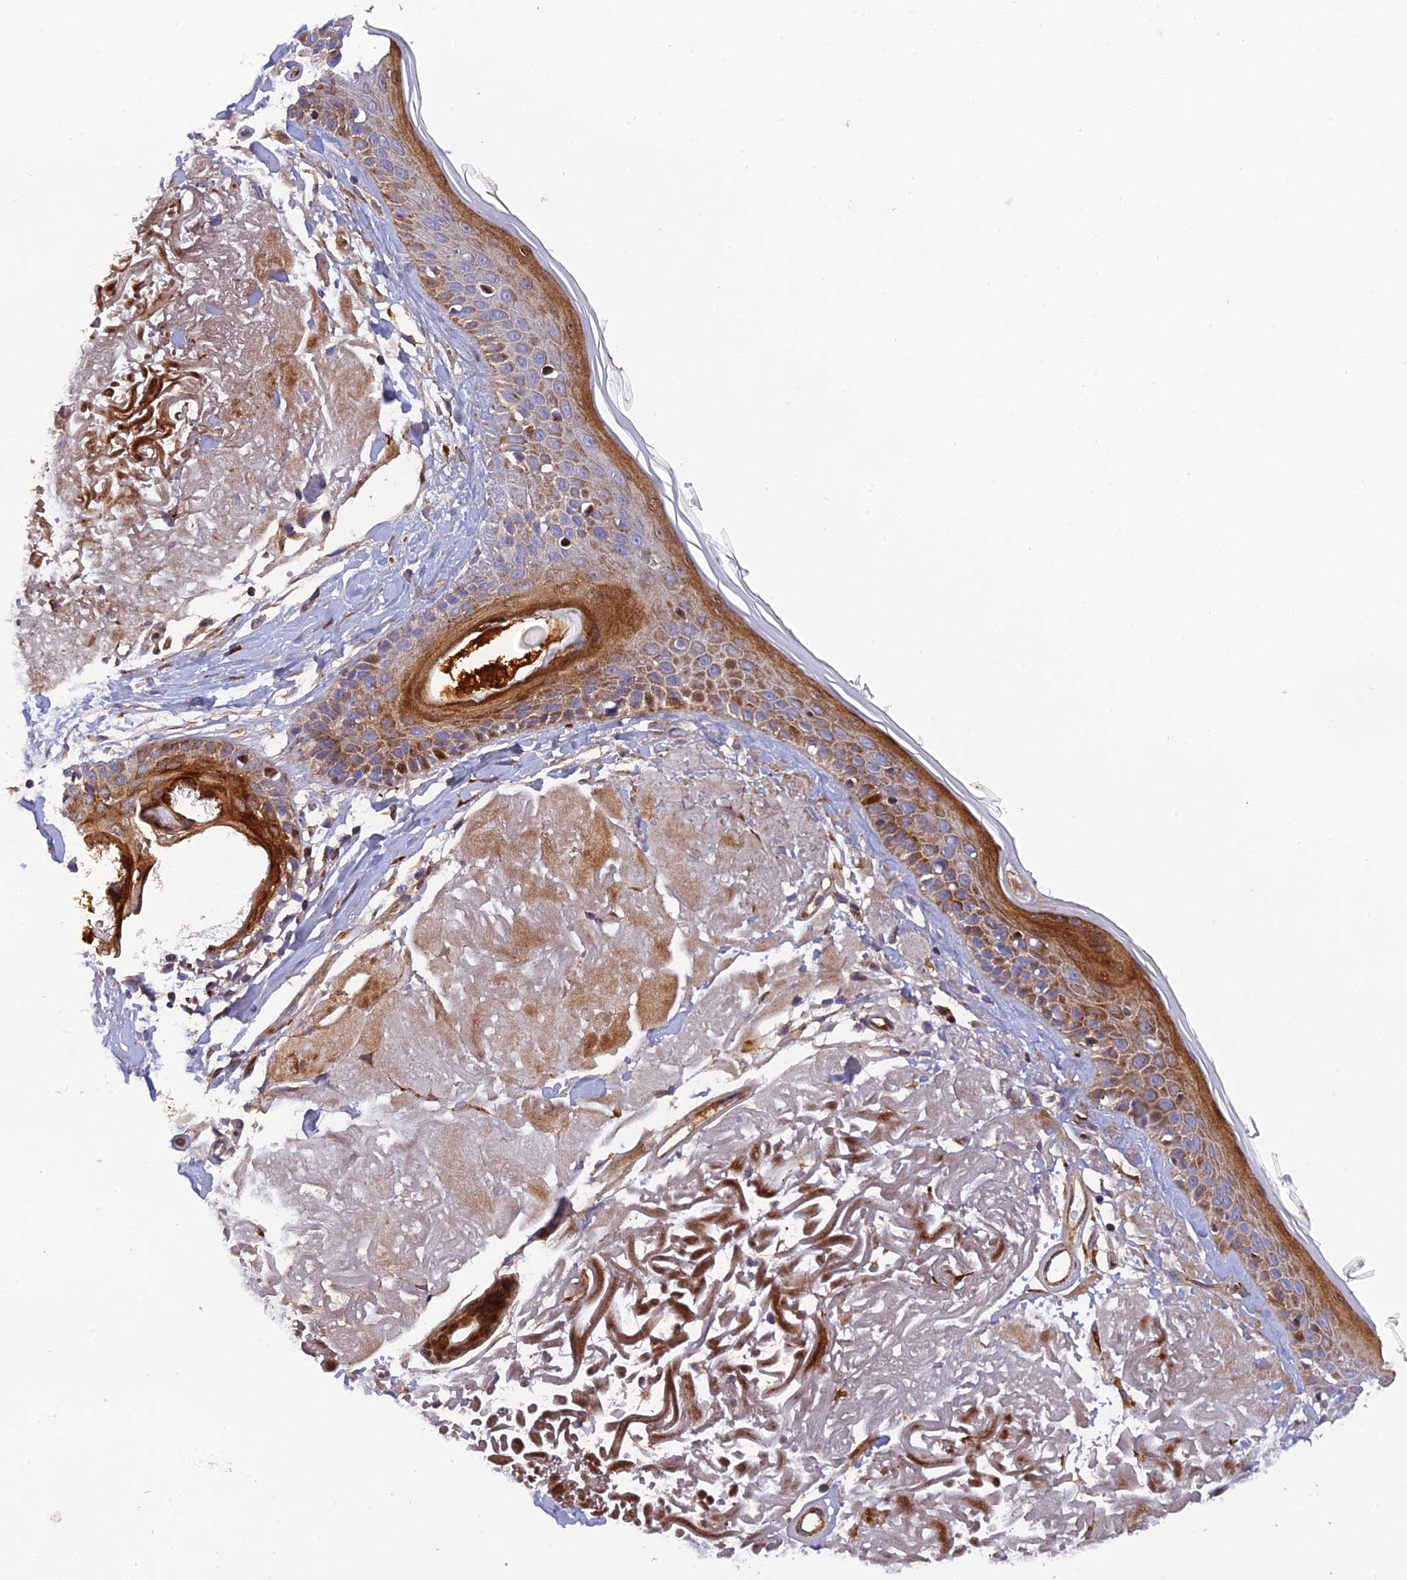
{"staining": {"intensity": "moderate", "quantity": ">75%", "location": "cytoplasmic/membranous"}, "tissue": "skin", "cell_type": "Fibroblasts", "image_type": "normal", "snomed": [{"axis": "morphology", "description": "Normal tissue, NOS"}, {"axis": "topography", "description": "Skin"}, {"axis": "topography", "description": "Skeletal muscle"}], "caption": "A photomicrograph of human skin stained for a protein reveals moderate cytoplasmic/membranous brown staining in fibroblasts.", "gene": "CPSF4L", "patient": {"sex": "male", "age": 83}}